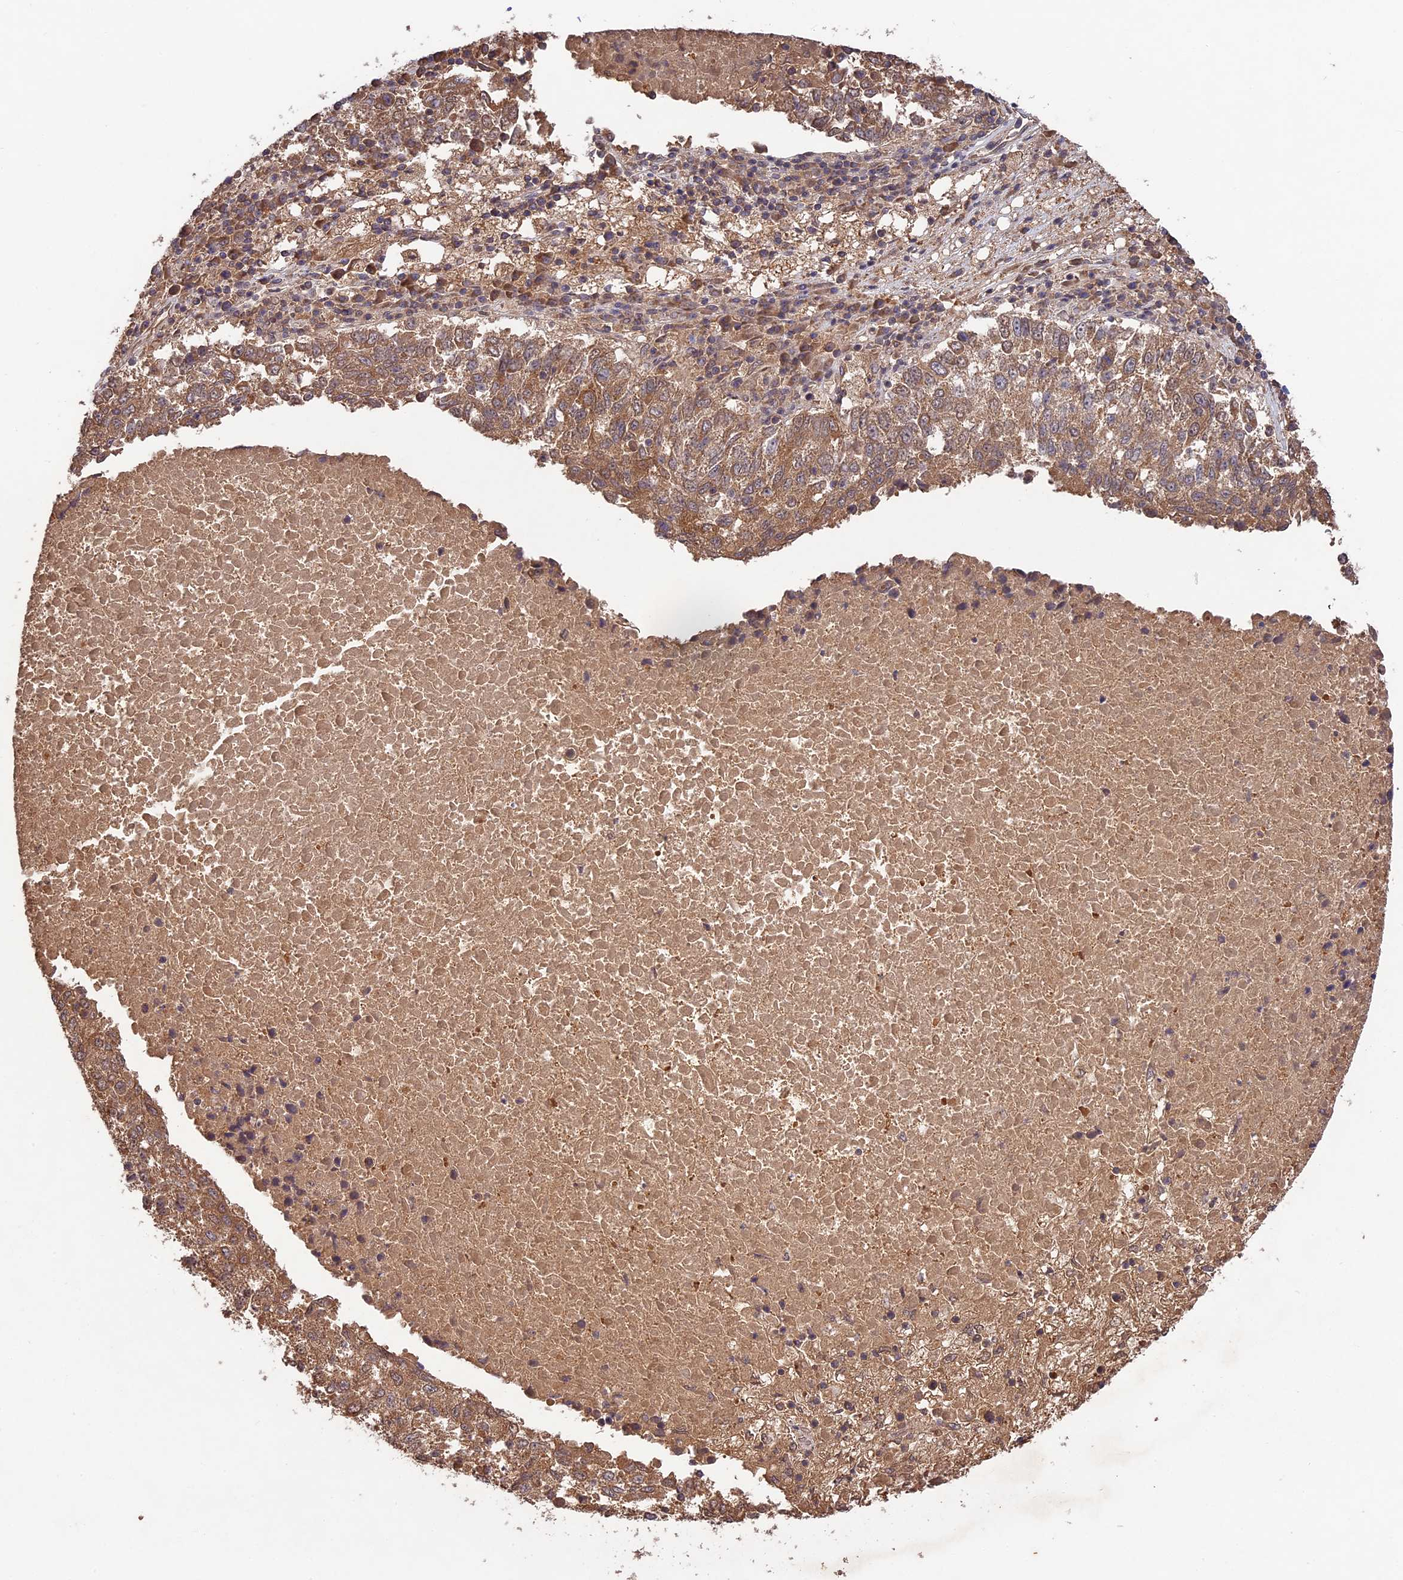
{"staining": {"intensity": "moderate", "quantity": ">75%", "location": "cytoplasmic/membranous"}, "tissue": "lung cancer", "cell_type": "Tumor cells", "image_type": "cancer", "snomed": [{"axis": "morphology", "description": "Squamous cell carcinoma, NOS"}, {"axis": "topography", "description": "Lung"}], "caption": "IHC image of human lung cancer stained for a protein (brown), which demonstrates medium levels of moderate cytoplasmic/membranous staining in about >75% of tumor cells.", "gene": "CHAC1", "patient": {"sex": "male", "age": 73}}